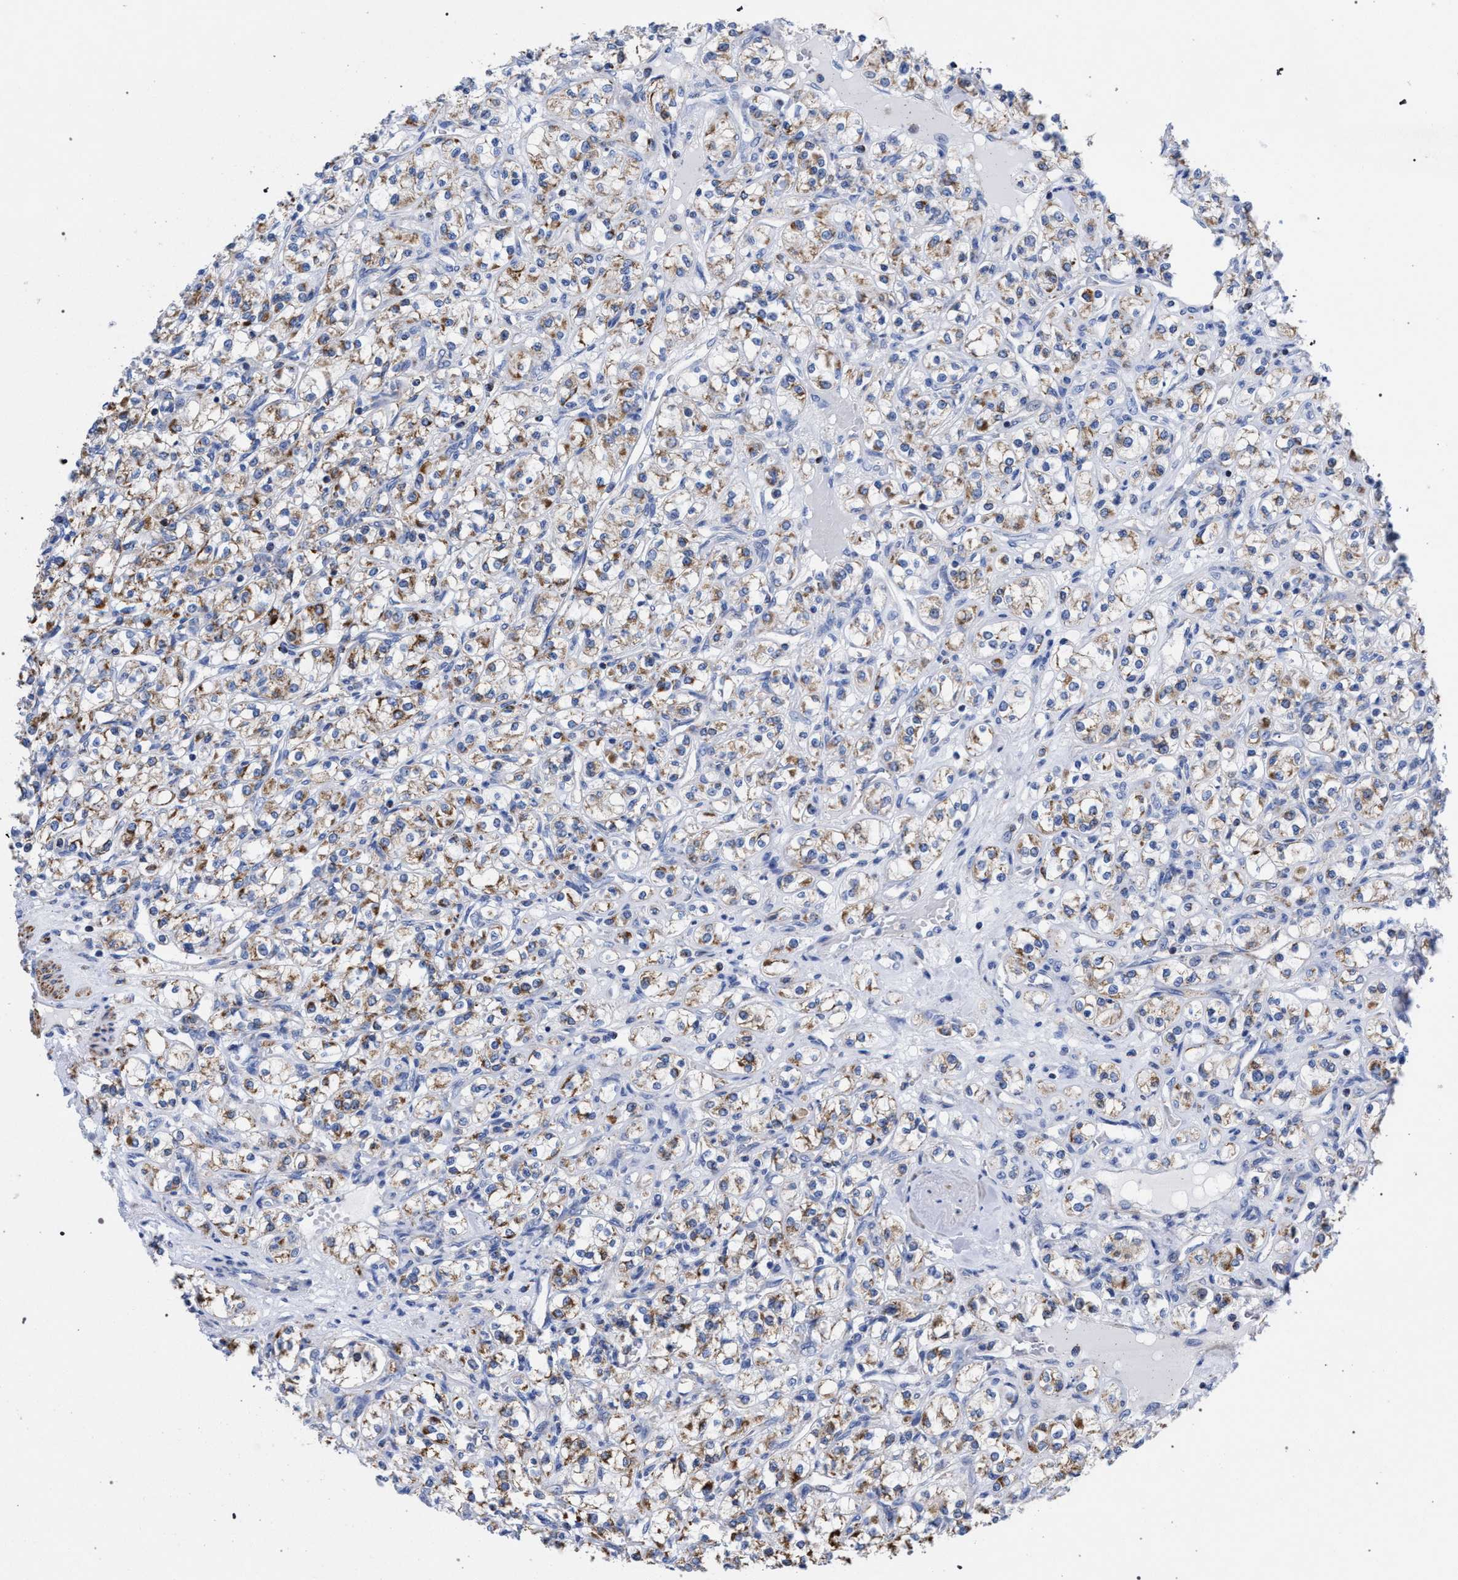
{"staining": {"intensity": "moderate", "quantity": ">75%", "location": "cytoplasmic/membranous"}, "tissue": "renal cancer", "cell_type": "Tumor cells", "image_type": "cancer", "snomed": [{"axis": "morphology", "description": "Adenocarcinoma, NOS"}, {"axis": "topography", "description": "Kidney"}], "caption": "Human renal cancer (adenocarcinoma) stained with a protein marker exhibits moderate staining in tumor cells.", "gene": "ACADS", "patient": {"sex": "male", "age": 77}}